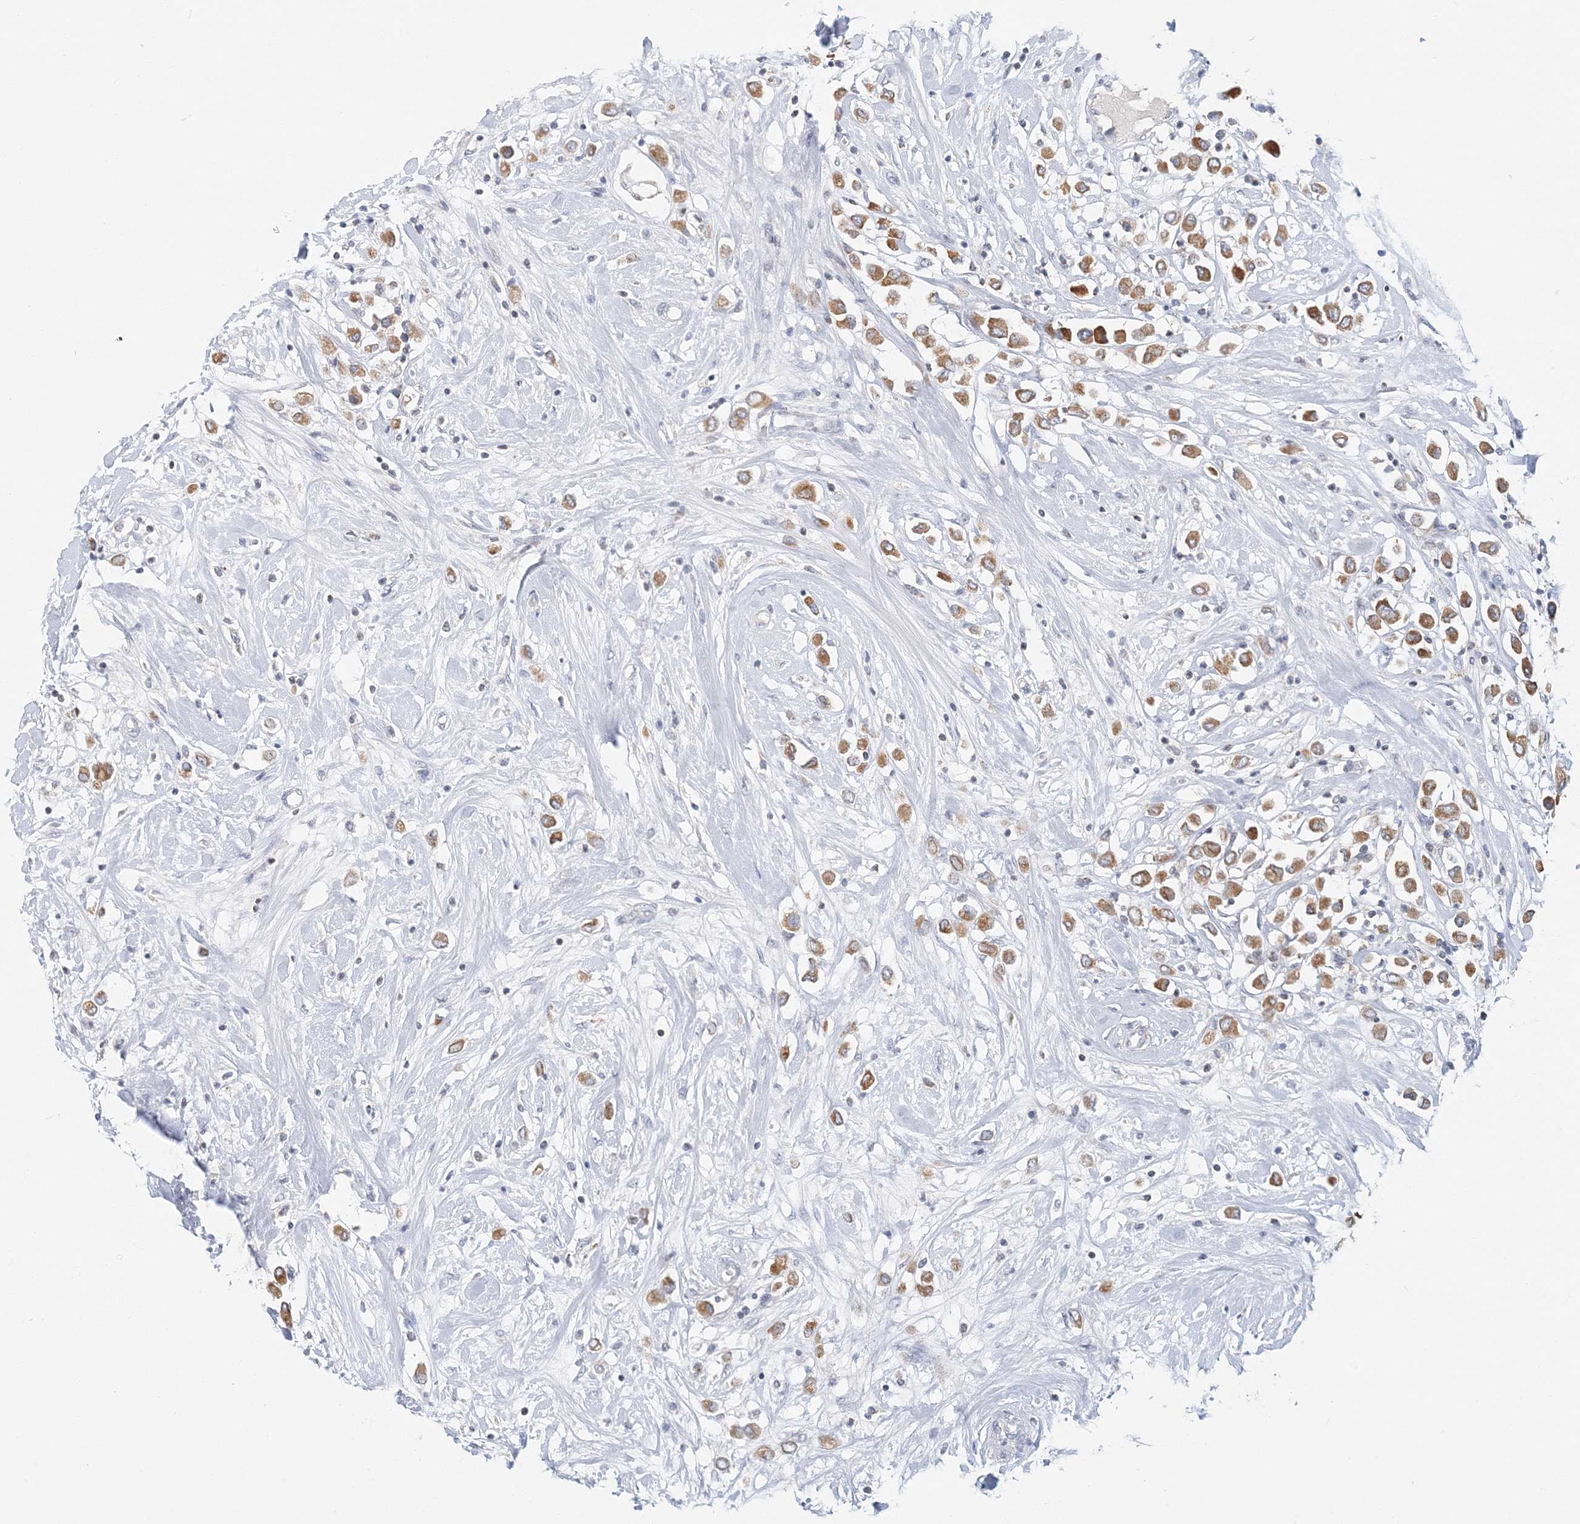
{"staining": {"intensity": "moderate", "quantity": ">75%", "location": "cytoplasmic/membranous"}, "tissue": "breast cancer", "cell_type": "Tumor cells", "image_type": "cancer", "snomed": [{"axis": "morphology", "description": "Duct carcinoma"}, {"axis": "topography", "description": "Breast"}], "caption": "Immunohistochemistry (IHC) of human infiltrating ductal carcinoma (breast) exhibits medium levels of moderate cytoplasmic/membranous positivity in approximately >75% of tumor cells.", "gene": "BDH1", "patient": {"sex": "female", "age": 61}}